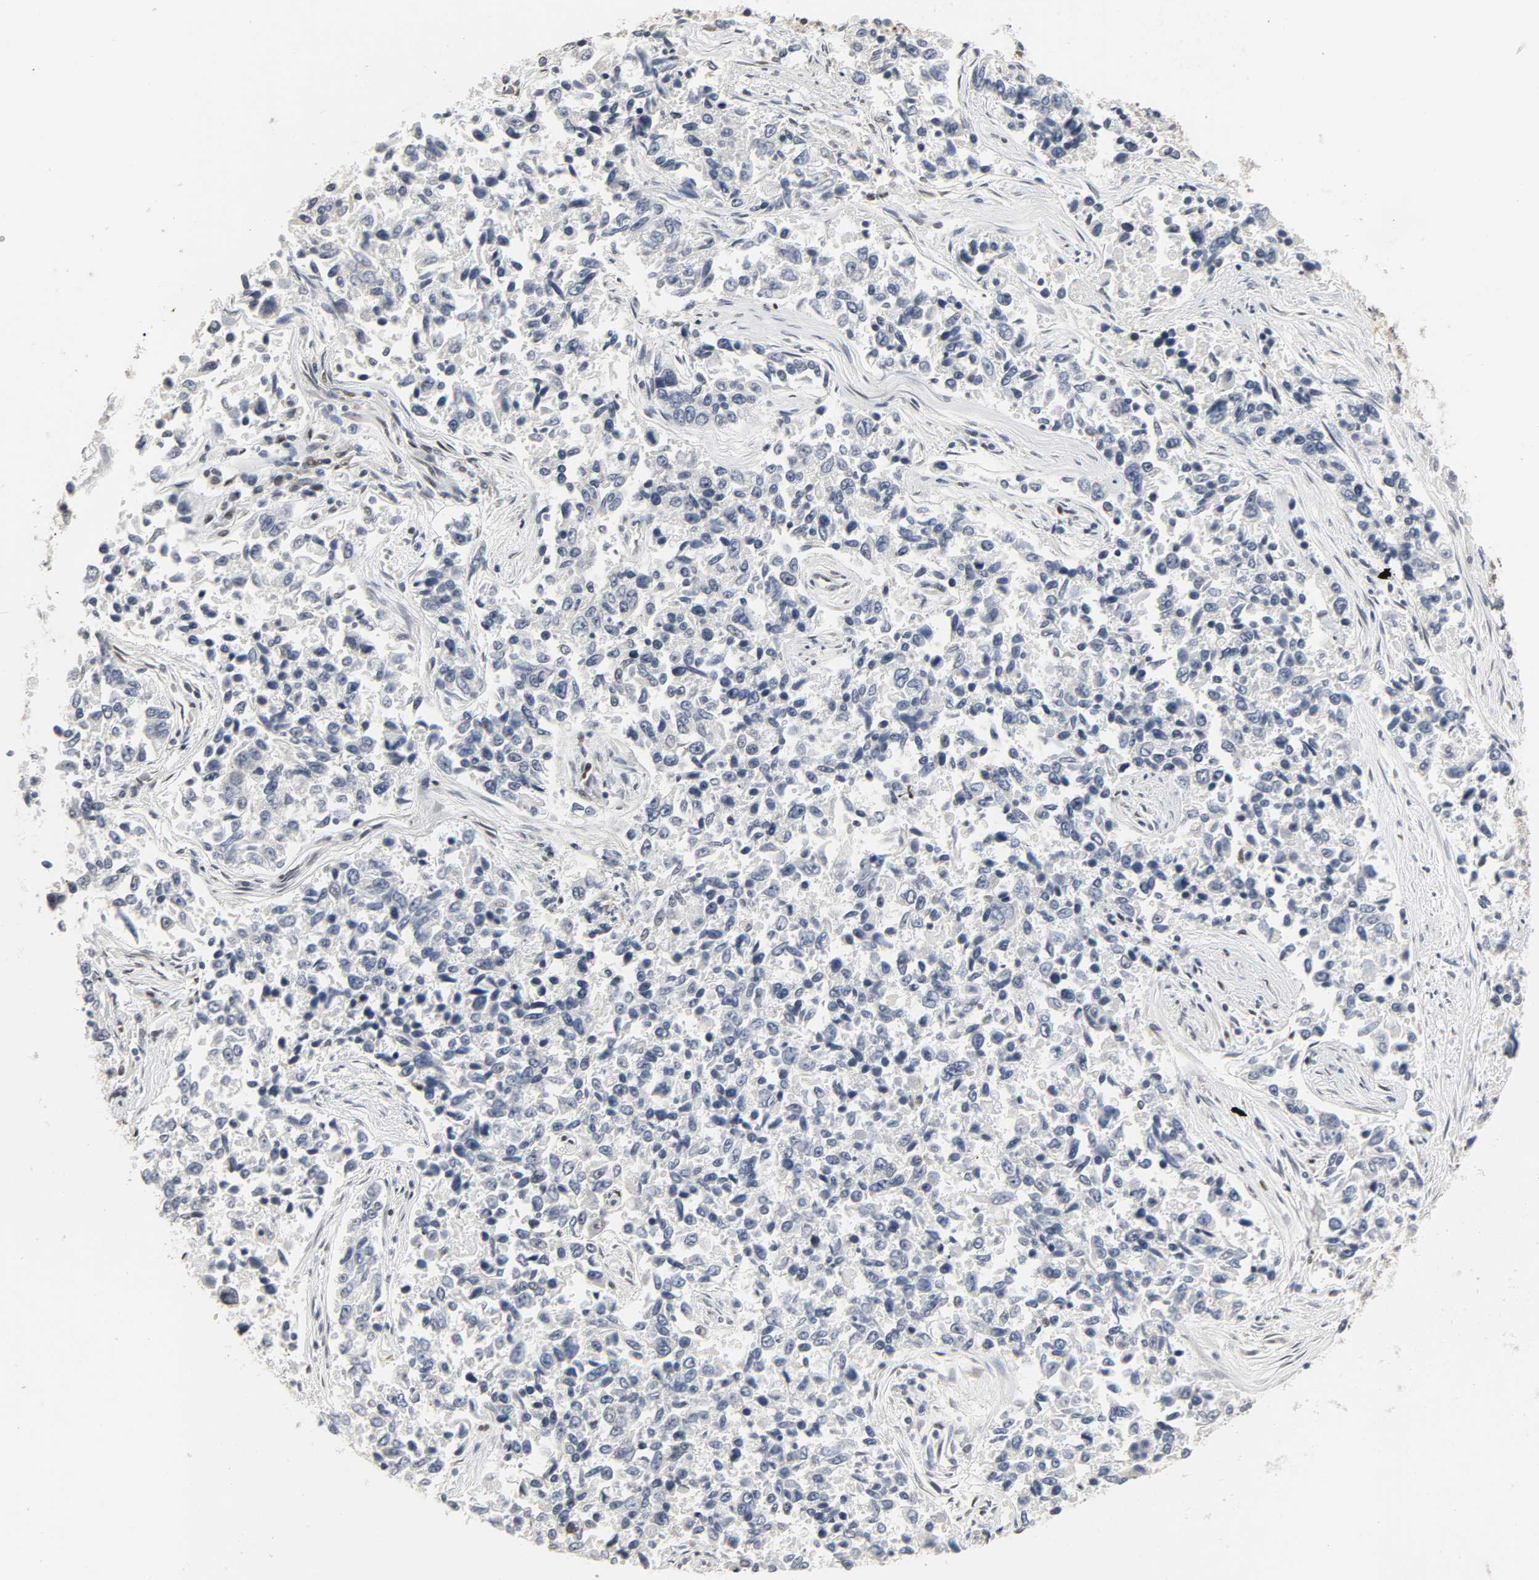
{"staining": {"intensity": "negative", "quantity": "none", "location": "none"}, "tissue": "lung cancer", "cell_type": "Tumor cells", "image_type": "cancer", "snomed": [{"axis": "morphology", "description": "Adenocarcinoma, NOS"}, {"axis": "topography", "description": "Lung"}], "caption": "High power microscopy image of an IHC histopathology image of lung cancer (adenocarcinoma), revealing no significant expression in tumor cells.", "gene": "DAZAP1", "patient": {"sex": "male", "age": 84}}